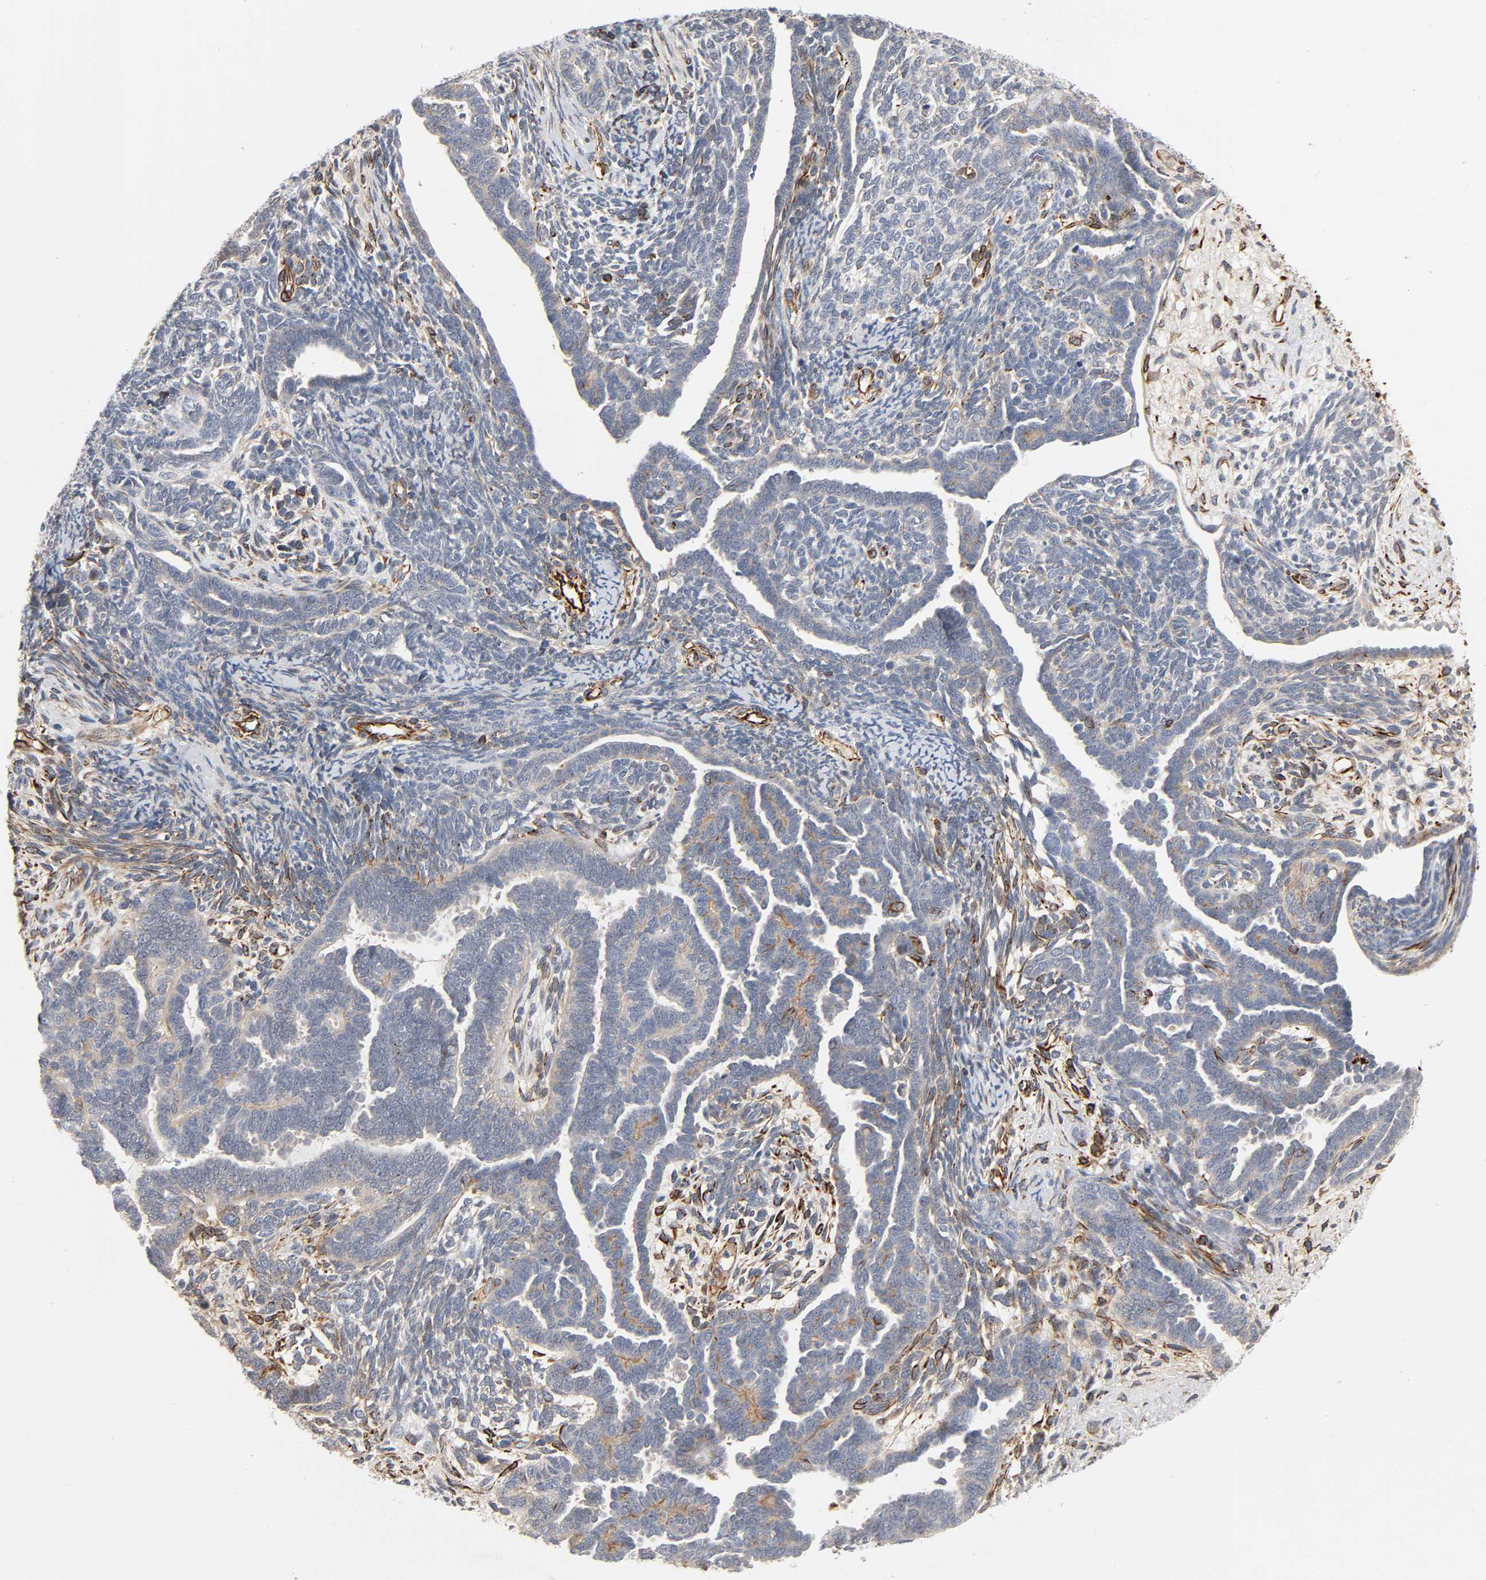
{"staining": {"intensity": "weak", "quantity": "25%-75%", "location": "cytoplasmic/membranous"}, "tissue": "endometrial cancer", "cell_type": "Tumor cells", "image_type": "cancer", "snomed": [{"axis": "morphology", "description": "Neoplasm, malignant, NOS"}, {"axis": "topography", "description": "Endometrium"}], "caption": "Human endometrial cancer stained for a protein (brown) displays weak cytoplasmic/membranous positive expression in approximately 25%-75% of tumor cells.", "gene": "REEP6", "patient": {"sex": "female", "age": 74}}